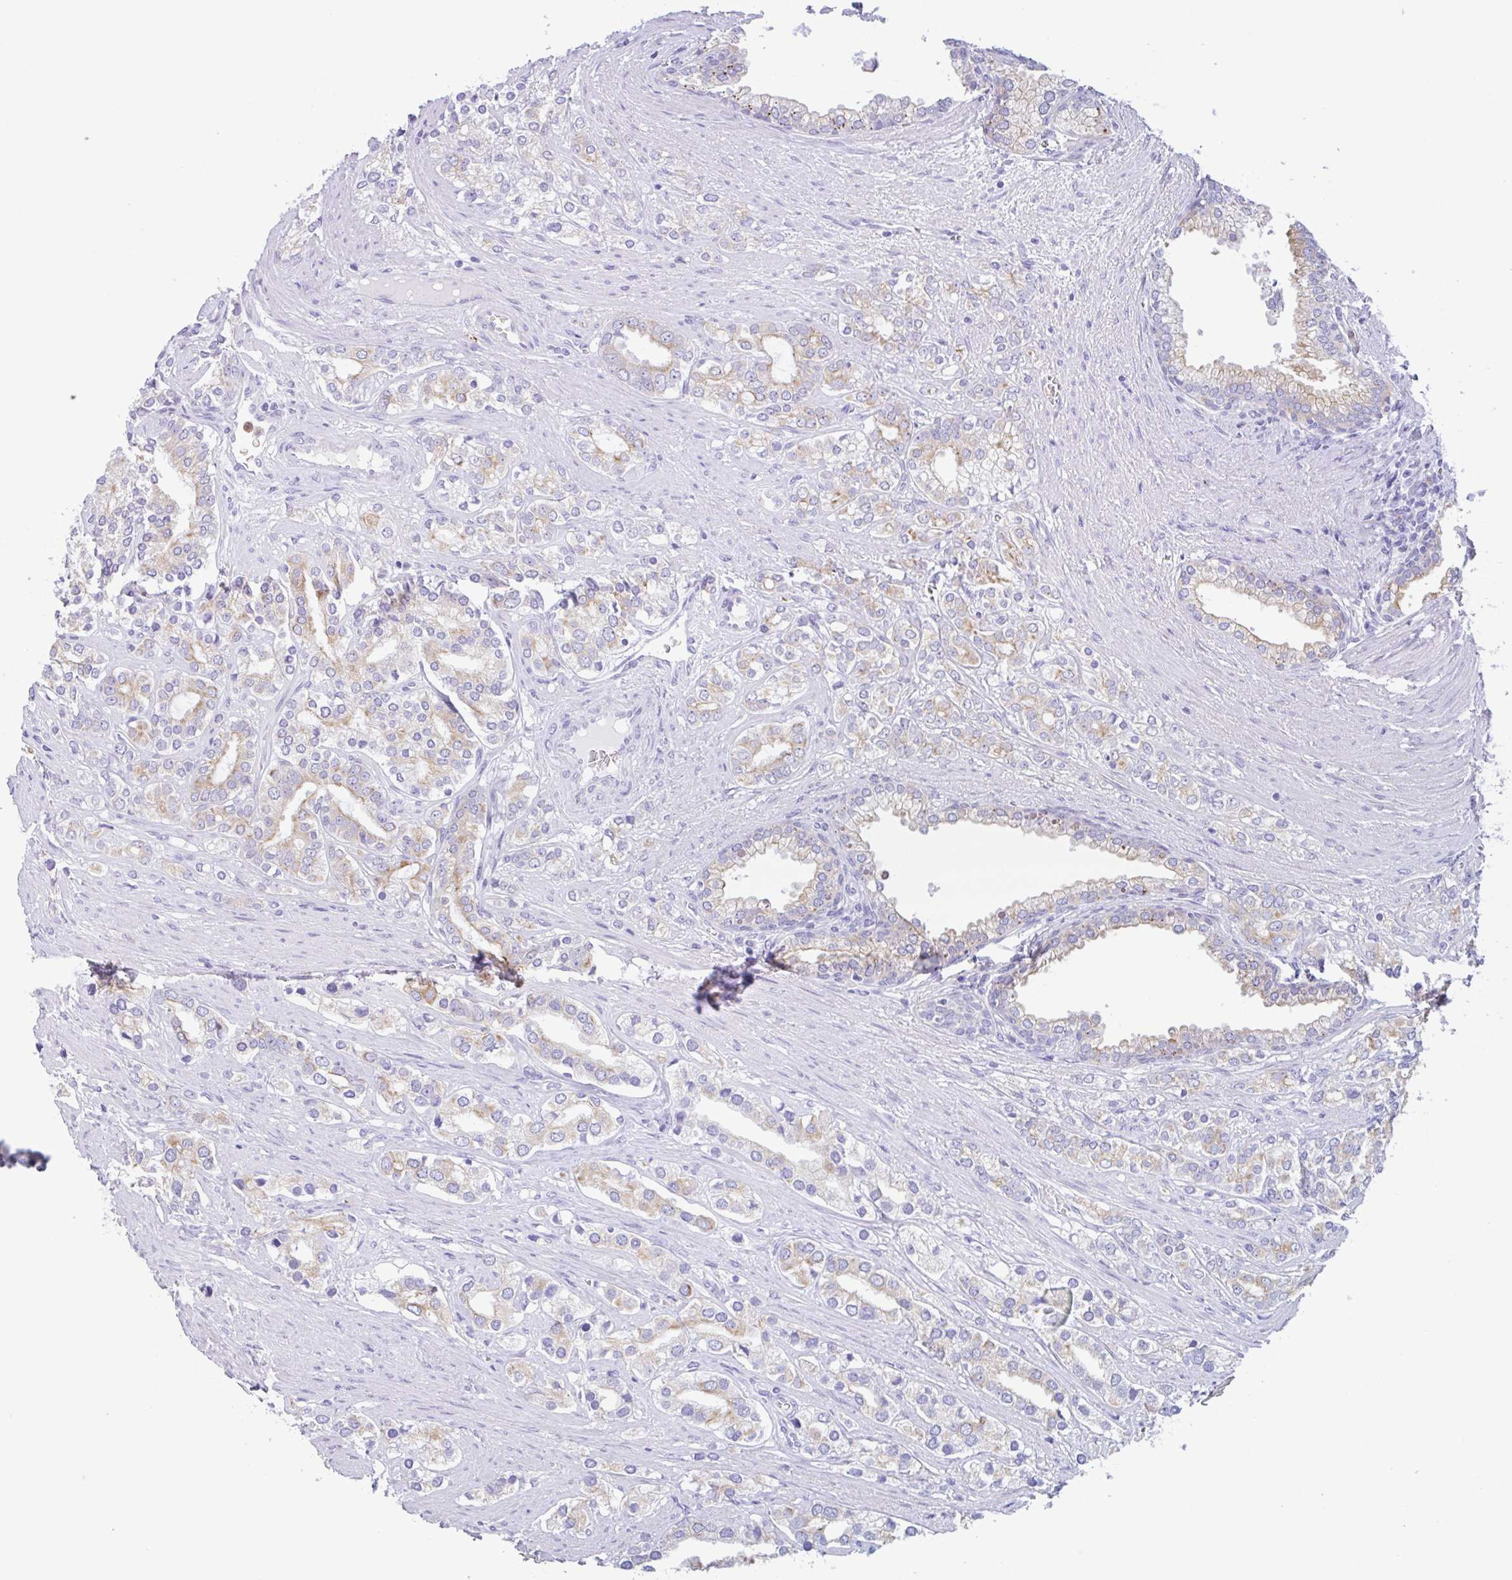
{"staining": {"intensity": "weak", "quantity": "25%-75%", "location": "cytoplasmic/membranous"}, "tissue": "prostate cancer", "cell_type": "Tumor cells", "image_type": "cancer", "snomed": [{"axis": "morphology", "description": "Adenocarcinoma, High grade"}, {"axis": "topography", "description": "Prostate"}], "caption": "Human adenocarcinoma (high-grade) (prostate) stained with a brown dye displays weak cytoplasmic/membranous positive positivity in approximately 25%-75% of tumor cells.", "gene": "DTWD2", "patient": {"sex": "male", "age": 58}}